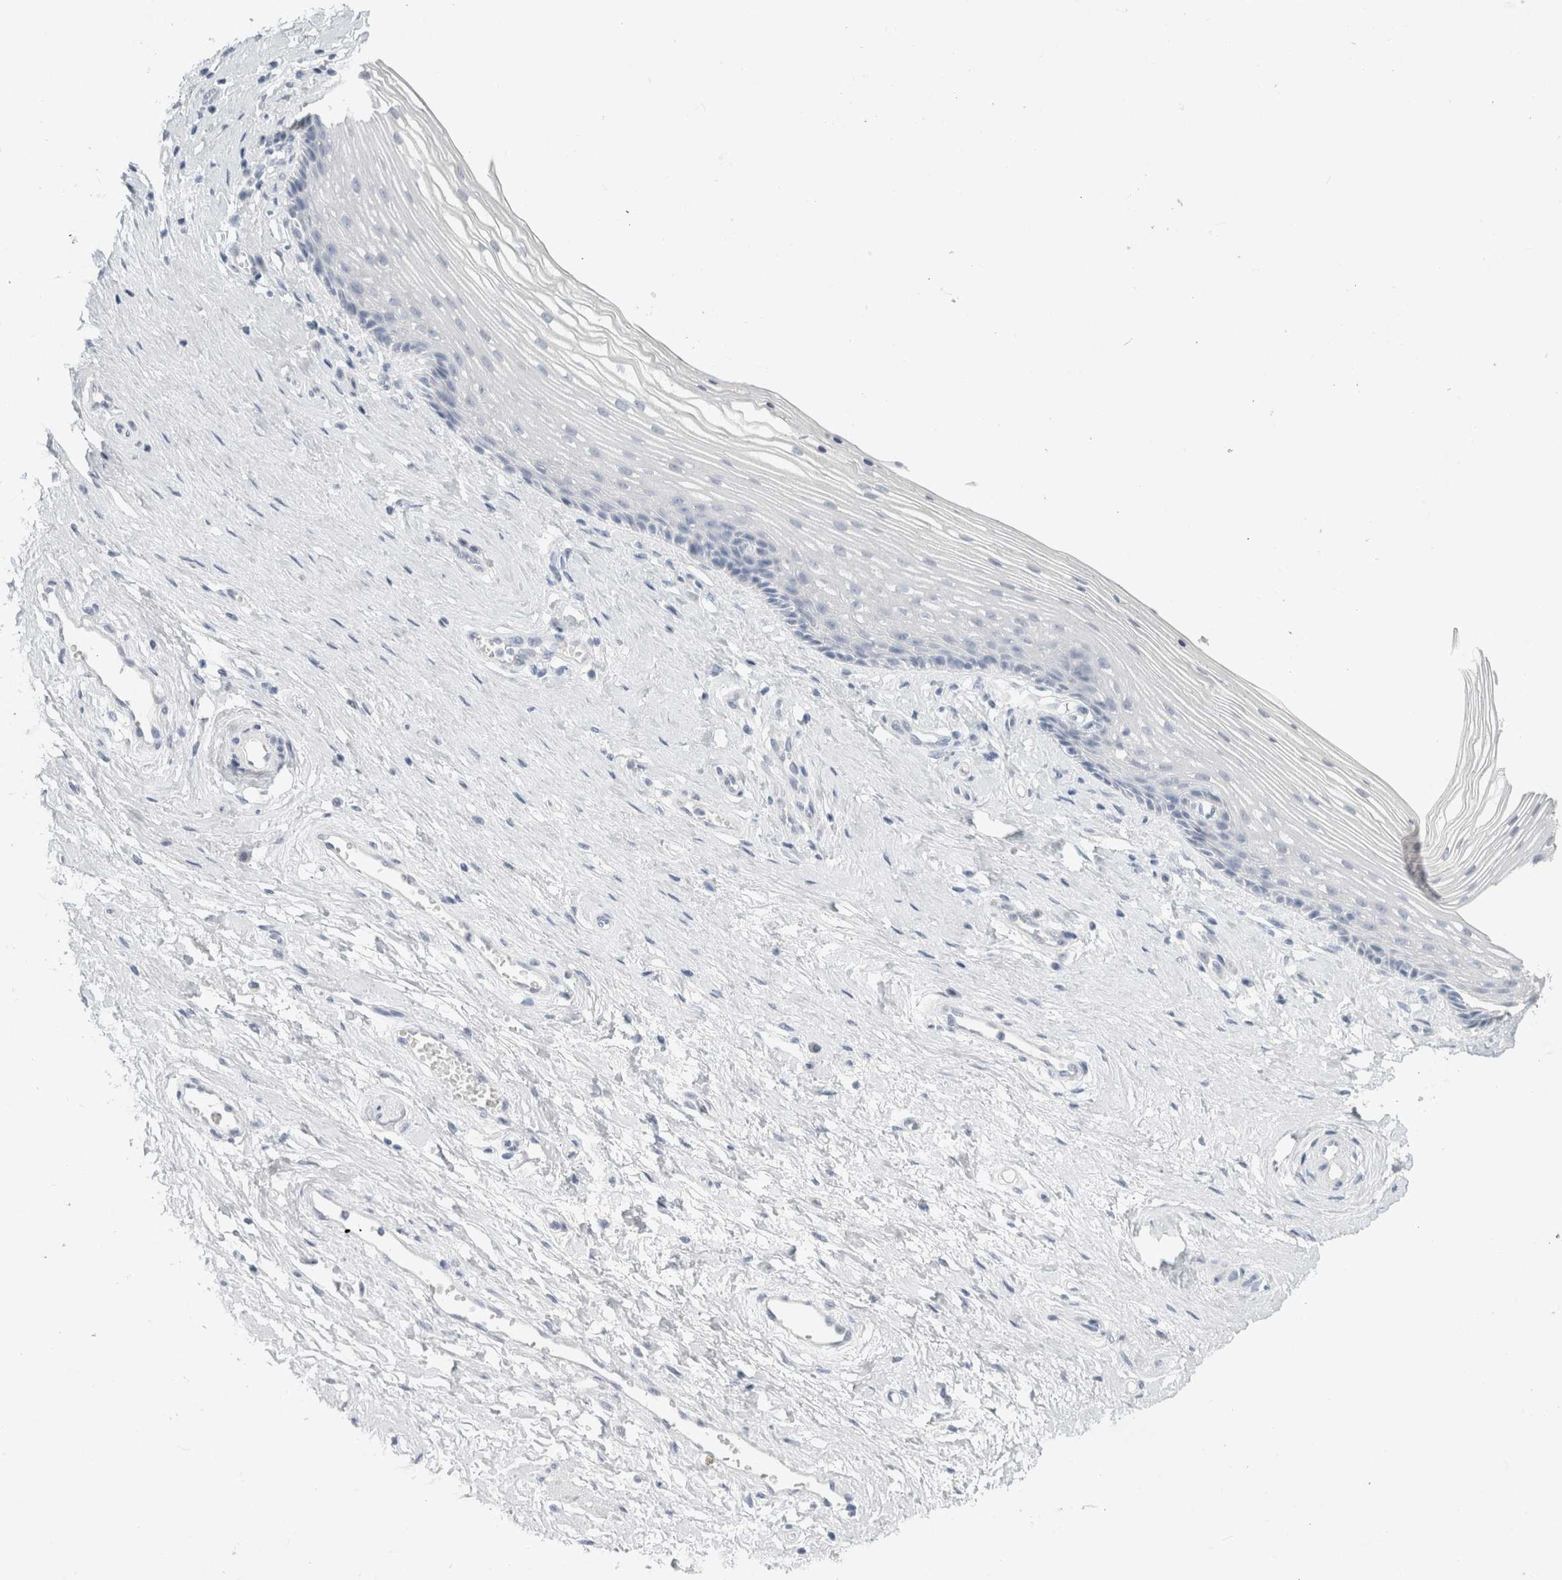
{"staining": {"intensity": "negative", "quantity": "none", "location": "none"}, "tissue": "vagina", "cell_type": "Squamous epithelial cells", "image_type": "normal", "snomed": [{"axis": "morphology", "description": "Normal tissue, NOS"}, {"axis": "topography", "description": "Vagina"}], "caption": "A high-resolution photomicrograph shows immunohistochemistry (IHC) staining of benign vagina, which exhibits no significant expression in squamous epithelial cells.", "gene": "SLC6A1", "patient": {"sex": "female", "age": 46}}